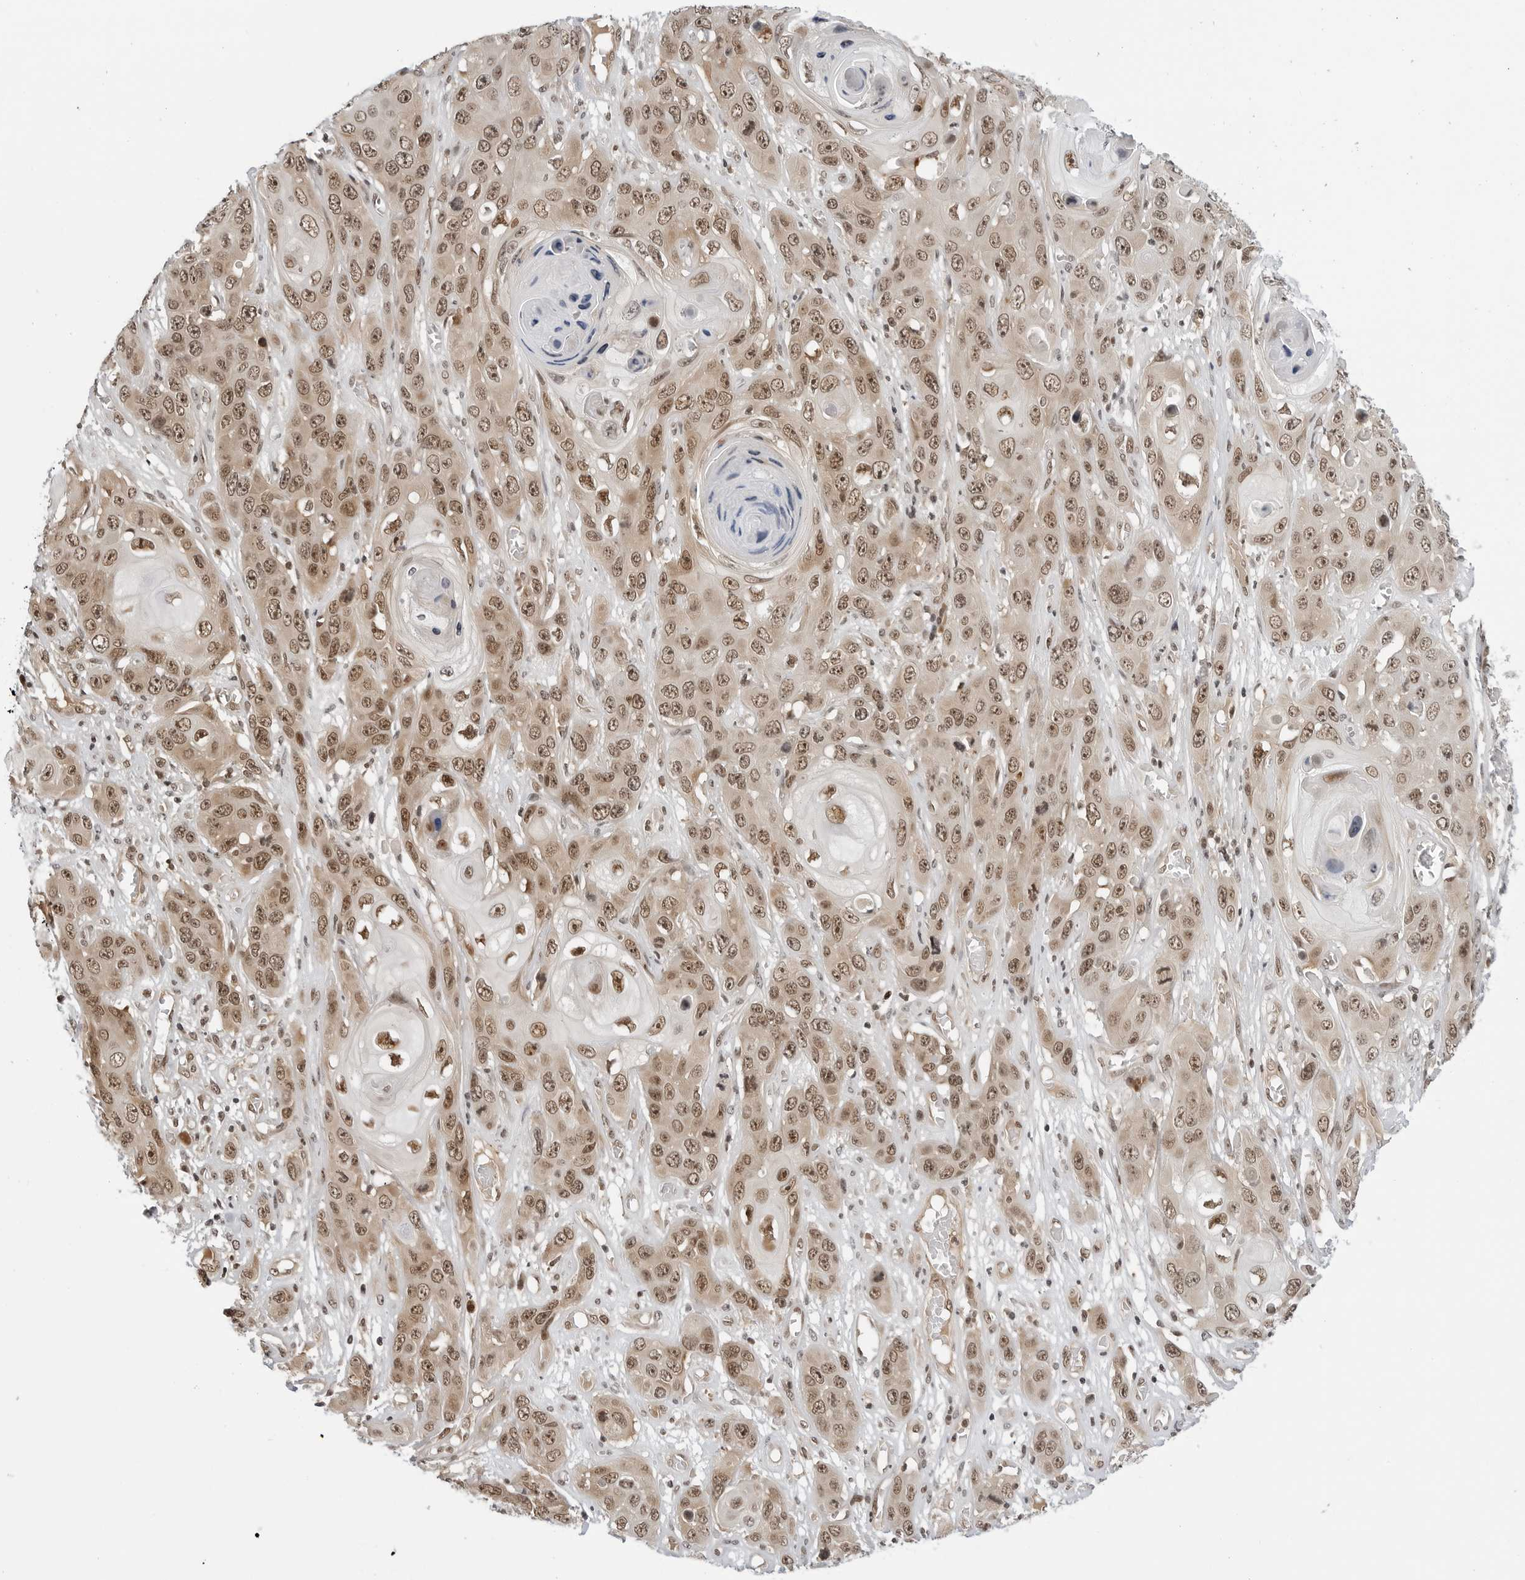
{"staining": {"intensity": "moderate", "quantity": ">75%", "location": "cytoplasmic/membranous,nuclear"}, "tissue": "skin cancer", "cell_type": "Tumor cells", "image_type": "cancer", "snomed": [{"axis": "morphology", "description": "Squamous cell carcinoma, NOS"}, {"axis": "topography", "description": "Skin"}], "caption": "Protein staining of skin cancer (squamous cell carcinoma) tissue shows moderate cytoplasmic/membranous and nuclear positivity in about >75% of tumor cells. (DAB IHC with brightfield microscopy, high magnification).", "gene": "C8orf33", "patient": {"sex": "male", "age": 55}}